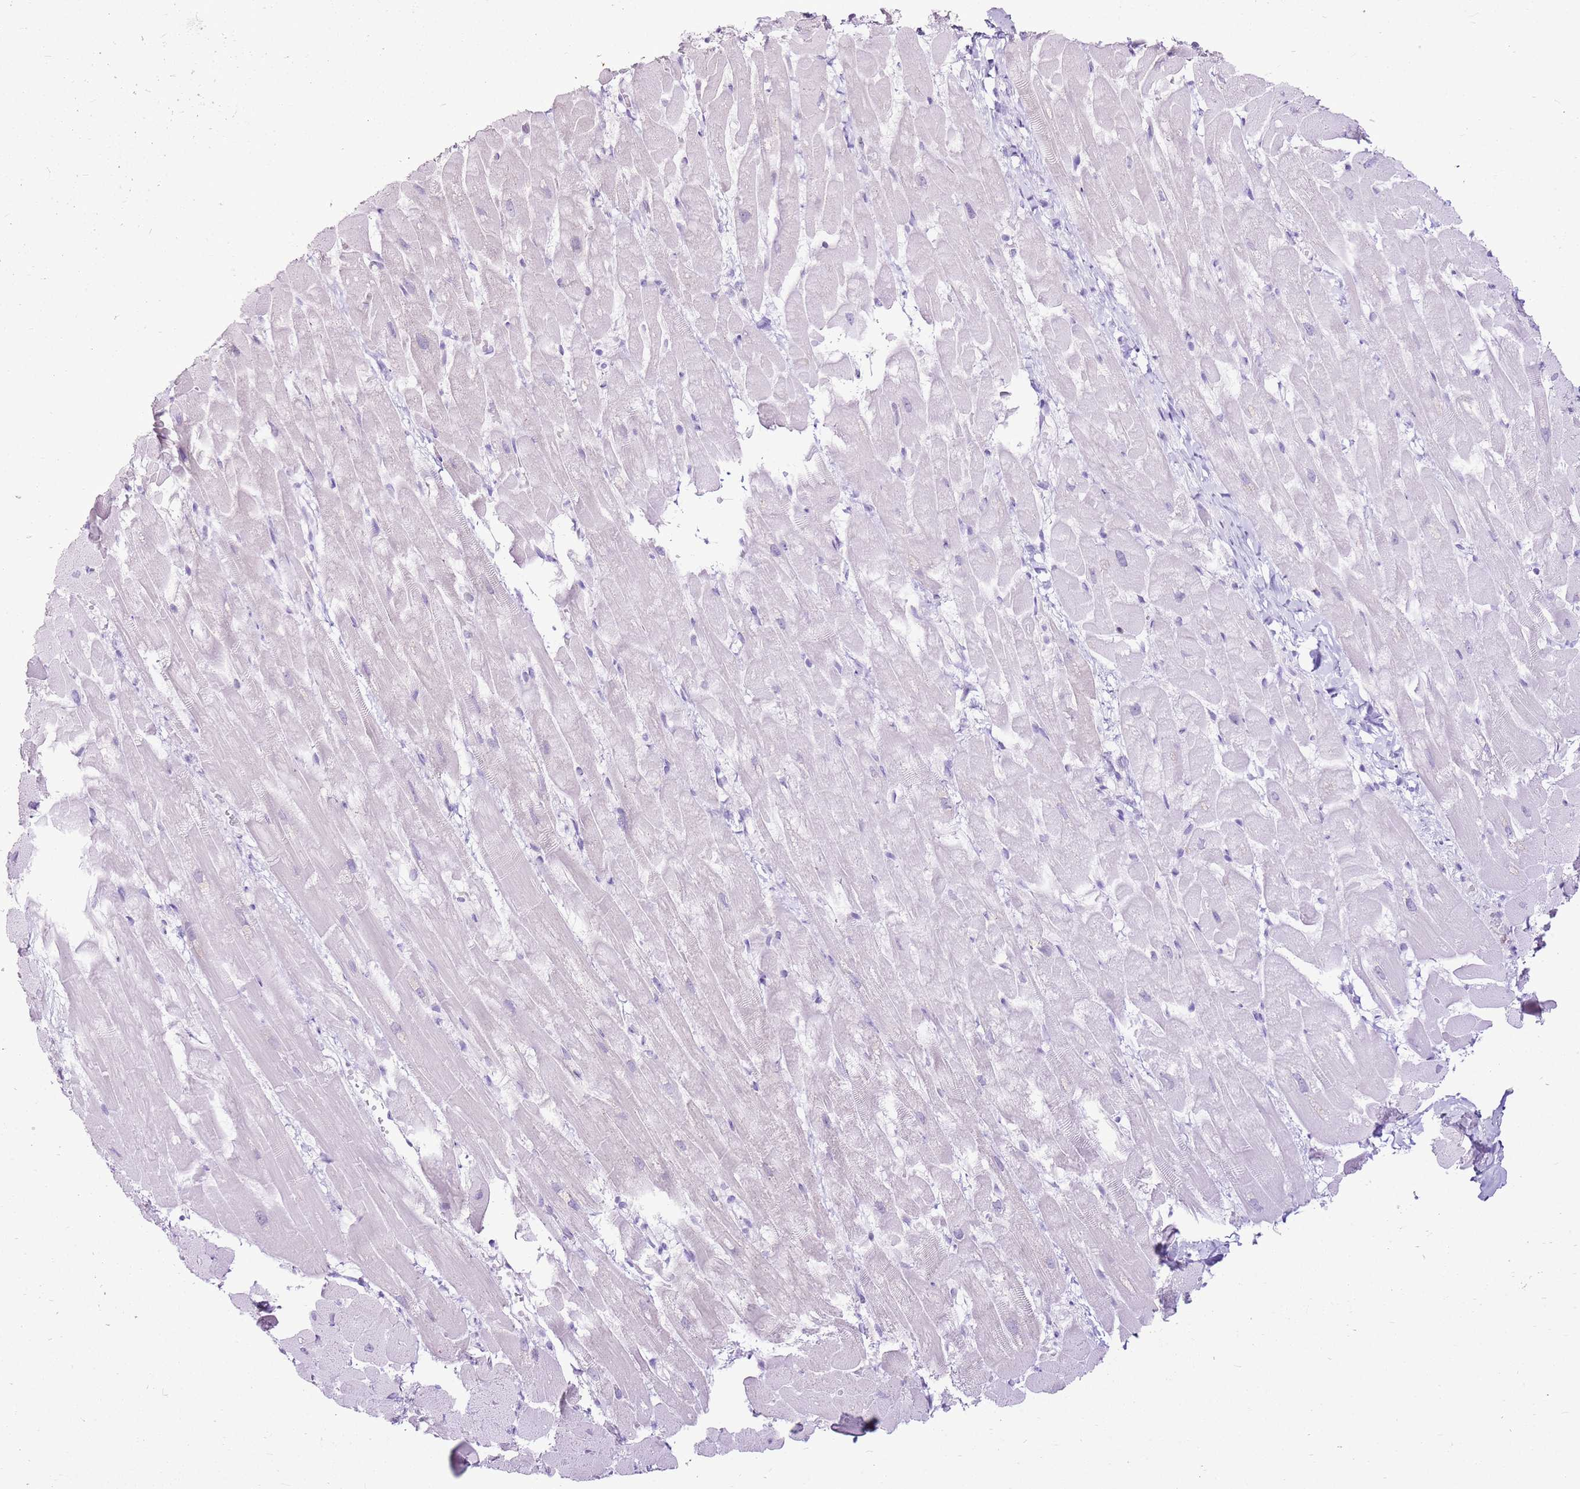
{"staining": {"intensity": "negative", "quantity": "none", "location": "none"}, "tissue": "heart muscle", "cell_type": "Cardiomyocytes", "image_type": "normal", "snomed": [{"axis": "morphology", "description": "Normal tissue, NOS"}, {"axis": "topography", "description": "Heart"}], "caption": "The histopathology image shows no significant expression in cardiomyocytes of heart muscle.", "gene": "SPC25", "patient": {"sex": "male", "age": 37}}